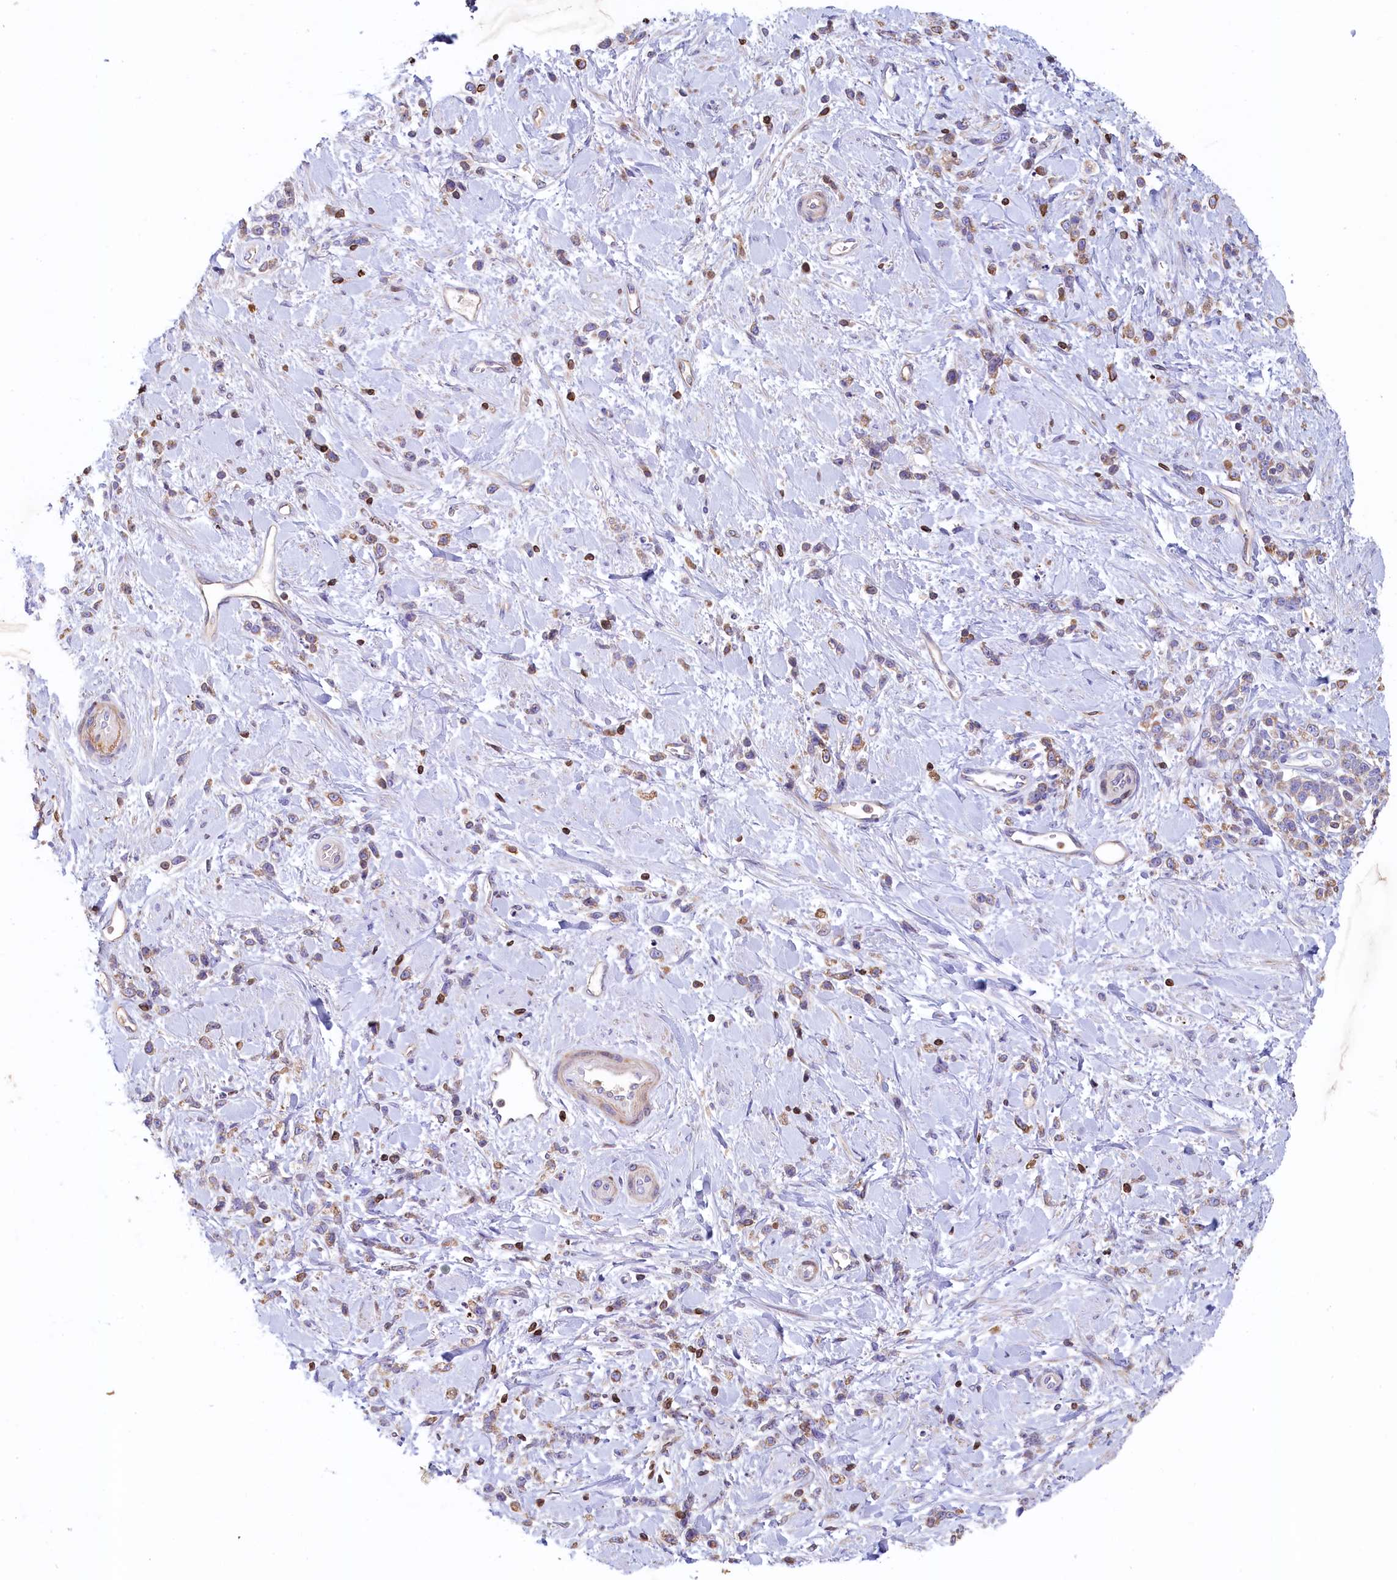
{"staining": {"intensity": "moderate", "quantity": "<25%", "location": "cytoplasmic/membranous"}, "tissue": "stomach cancer", "cell_type": "Tumor cells", "image_type": "cancer", "snomed": [{"axis": "morphology", "description": "Adenocarcinoma, NOS"}, {"axis": "topography", "description": "Stomach"}], "caption": "Stomach adenocarcinoma stained for a protein (brown) displays moderate cytoplasmic/membranous positive expression in approximately <25% of tumor cells.", "gene": "TRAF3IP3", "patient": {"sex": "female", "age": 60}}